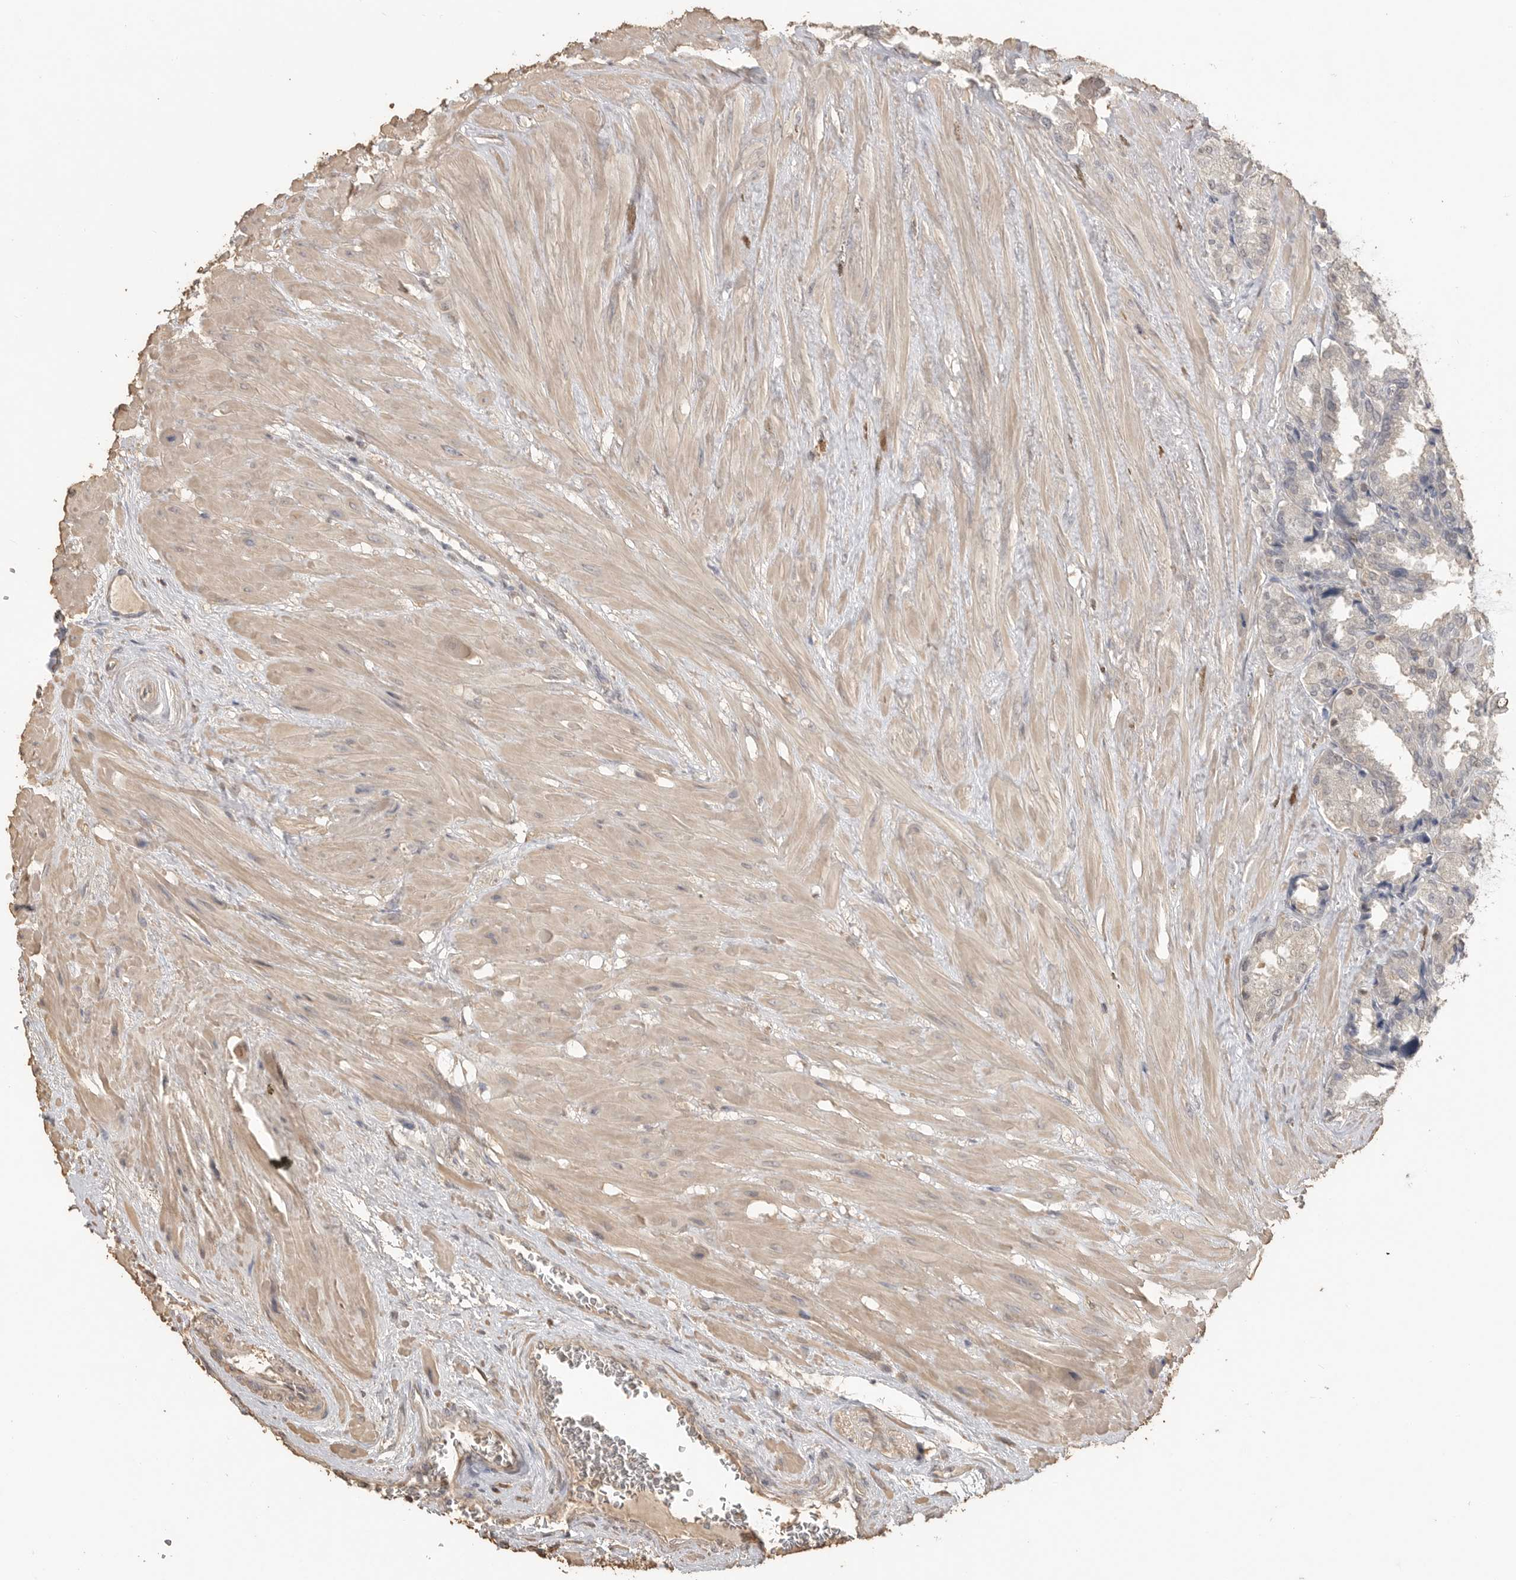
{"staining": {"intensity": "weak", "quantity": ">75%", "location": "cytoplasmic/membranous,nuclear"}, "tissue": "seminal vesicle", "cell_type": "Glandular cells", "image_type": "normal", "snomed": [{"axis": "morphology", "description": "Normal tissue, NOS"}, {"axis": "topography", "description": "Seminal veicle"}], "caption": "Protein staining of benign seminal vesicle displays weak cytoplasmic/membranous,nuclear staining in about >75% of glandular cells. The staining is performed using DAB brown chromogen to label protein expression. The nuclei are counter-stained blue using hematoxylin.", "gene": "MAP2K1", "patient": {"sex": "male", "age": 46}}